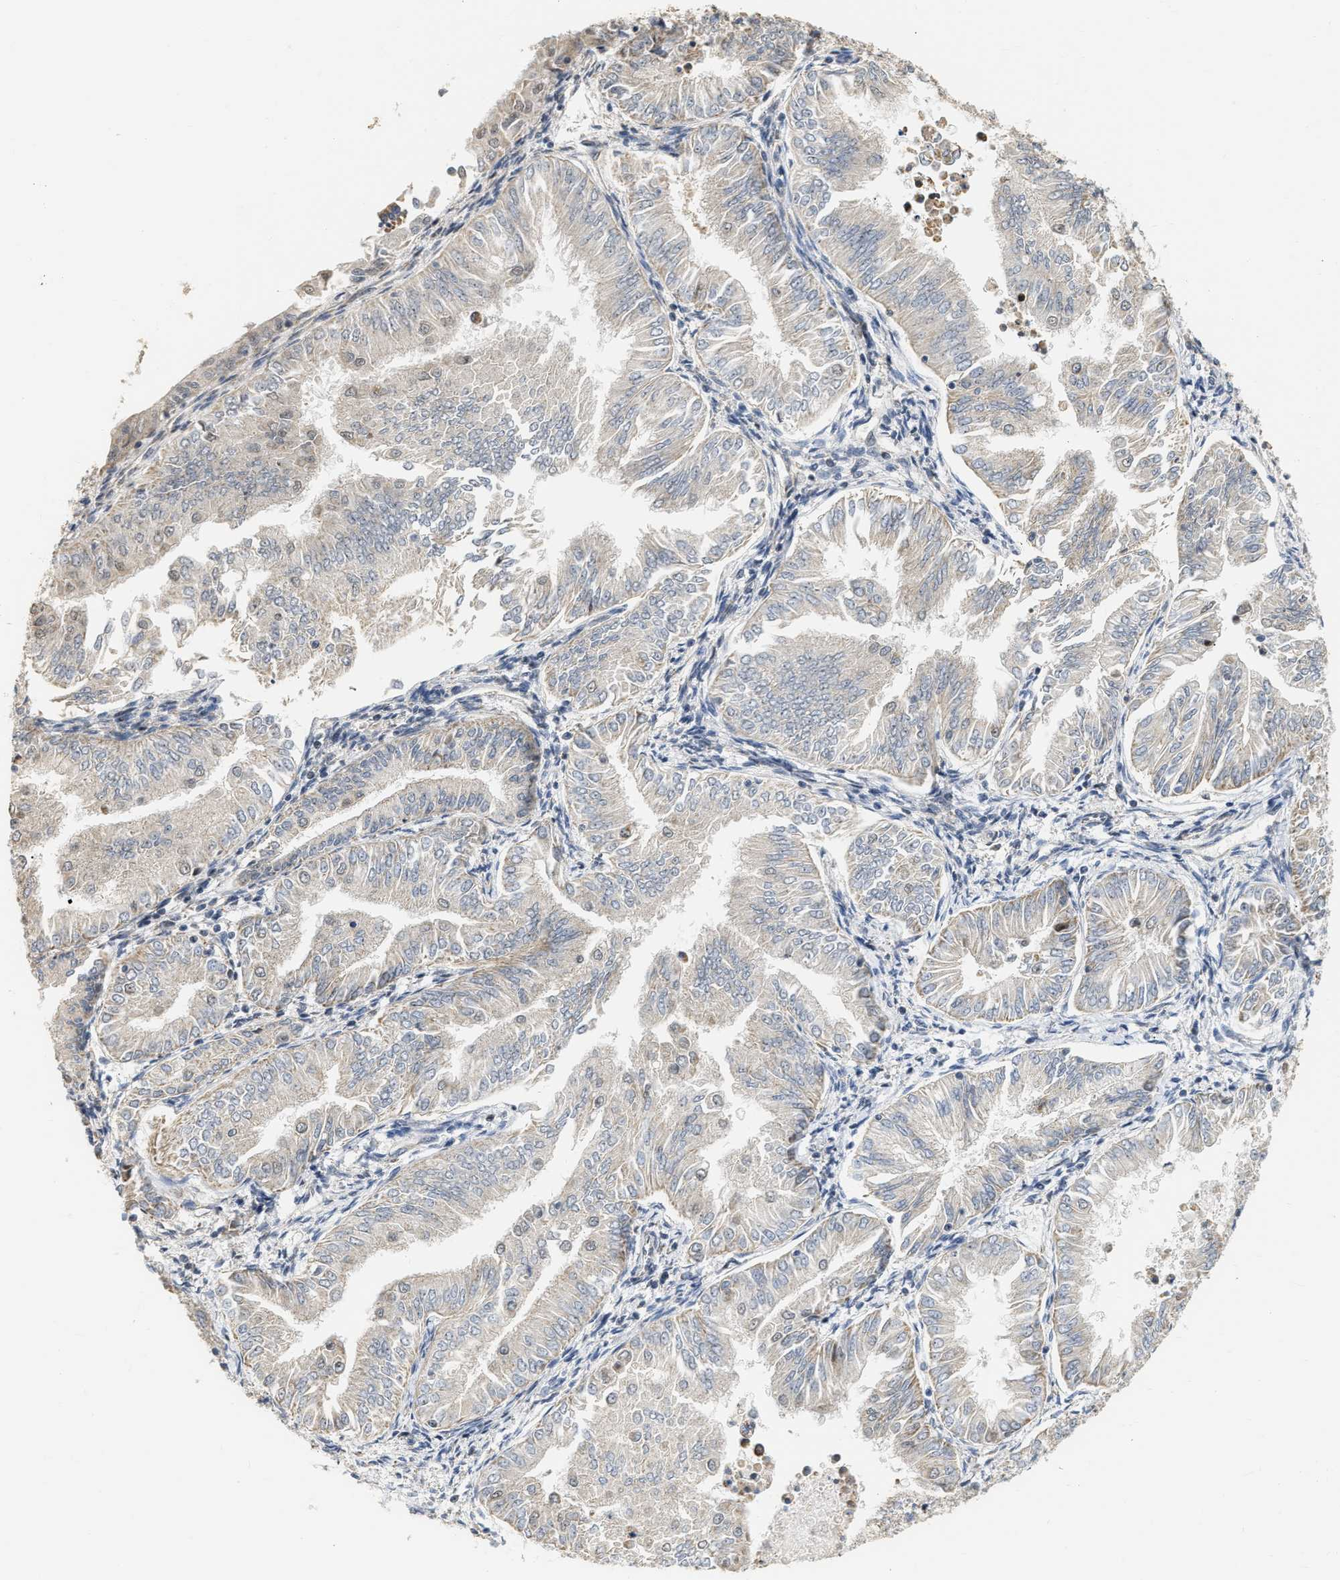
{"staining": {"intensity": "weak", "quantity": "25%-75%", "location": "cytoplasmic/membranous"}, "tissue": "endometrial cancer", "cell_type": "Tumor cells", "image_type": "cancer", "snomed": [{"axis": "morphology", "description": "Adenocarcinoma, NOS"}, {"axis": "topography", "description": "Endometrium"}], "caption": "High-power microscopy captured an immunohistochemistry (IHC) photomicrograph of adenocarcinoma (endometrial), revealing weak cytoplasmic/membranous staining in about 25%-75% of tumor cells.", "gene": "DEPTOR", "patient": {"sex": "female", "age": 53}}